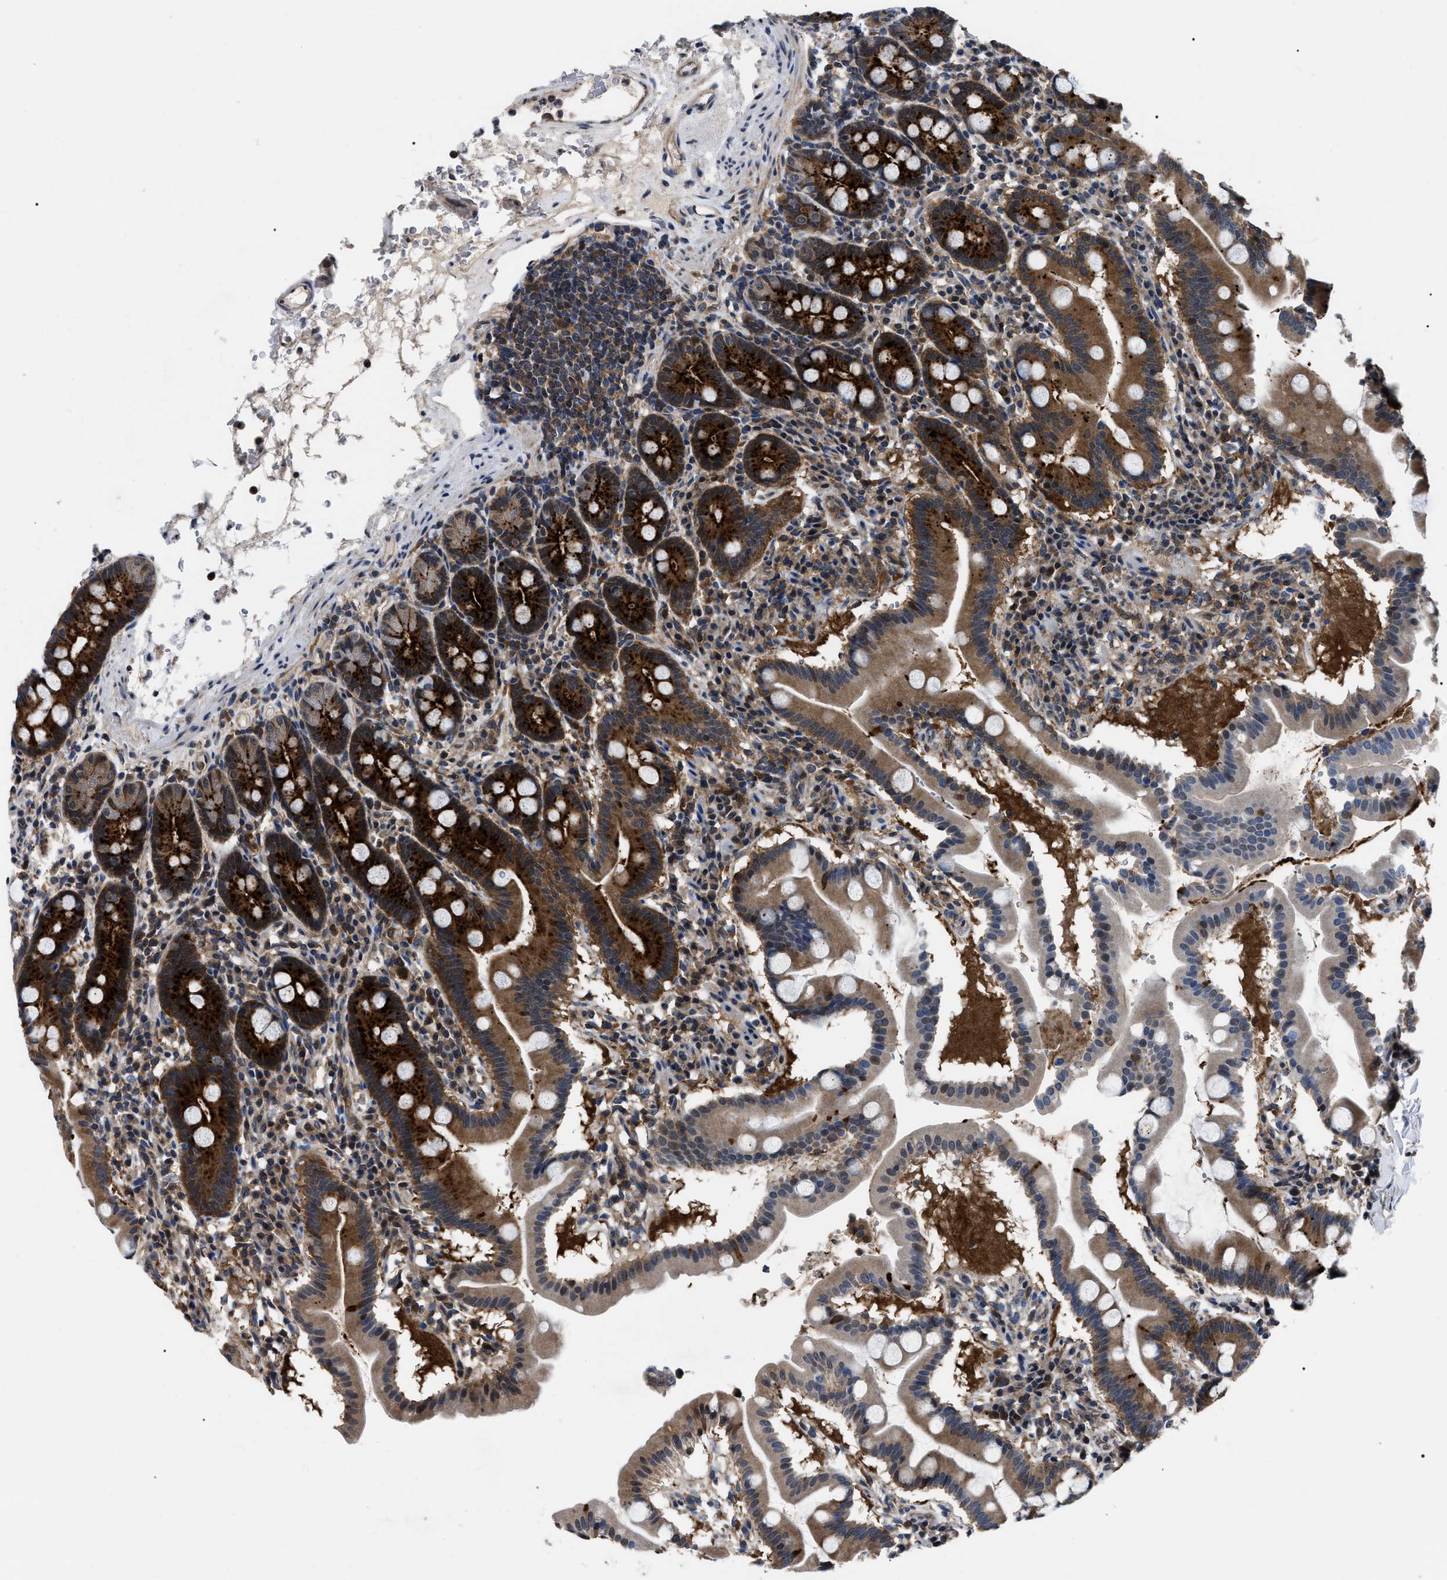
{"staining": {"intensity": "strong", "quantity": ">75%", "location": "cytoplasmic/membranous"}, "tissue": "duodenum", "cell_type": "Glandular cells", "image_type": "normal", "snomed": [{"axis": "morphology", "description": "Normal tissue, NOS"}, {"axis": "topography", "description": "Duodenum"}], "caption": "An image of human duodenum stained for a protein shows strong cytoplasmic/membranous brown staining in glandular cells. Using DAB (3,3'-diaminobenzidine) (brown) and hematoxylin (blue) stains, captured at high magnification using brightfield microscopy.", "gene": "GET4", "patient": {"sex": "male", "age": 50}}